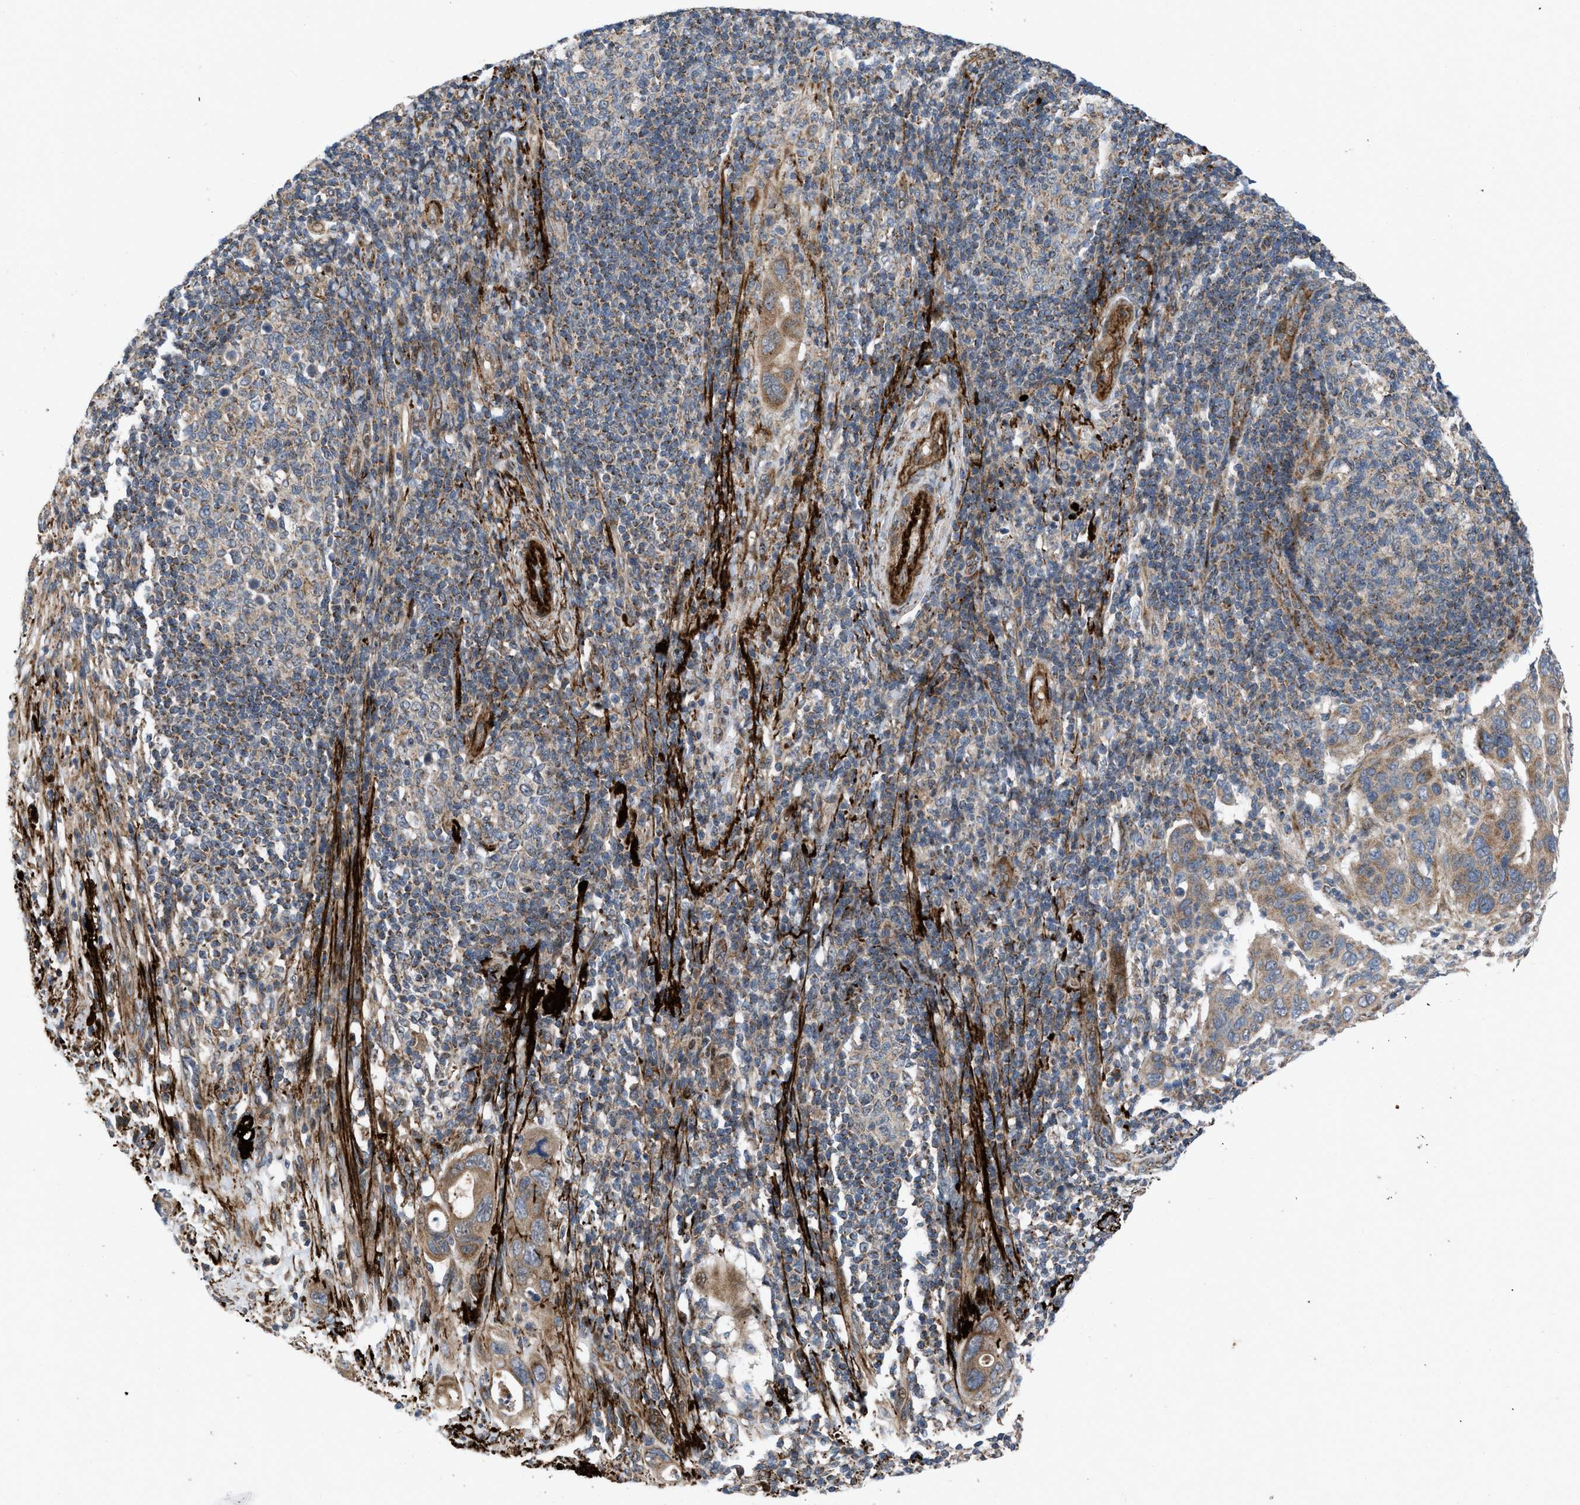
{"staining": {"intensity": "moderate", "quantity": ">75%", "location": "cytoplasmic/membranous"}, "tissue": "pancreatic cancer", "cell_type": "Tumor cells", "image_type": "cancer", "snomed": [{"axis": "morphology", "description": "Adenocarcinoma, NOS"}, {"axis": "topography", "description": "Pancreas"}], "caption": "Immunohistochemistry photomicrograph of neoplastic tissue: pancreatic adenocarcinoma stained using immunohistochemistry displays medium levels of moderate protein expression localized specifically in the cytoplasmic/membranous of tumor cells, appearing as a cytoplasmic/membranous brown color.", "gene": "AP3M2", "patient": {"sex": "female", "age": 71}}